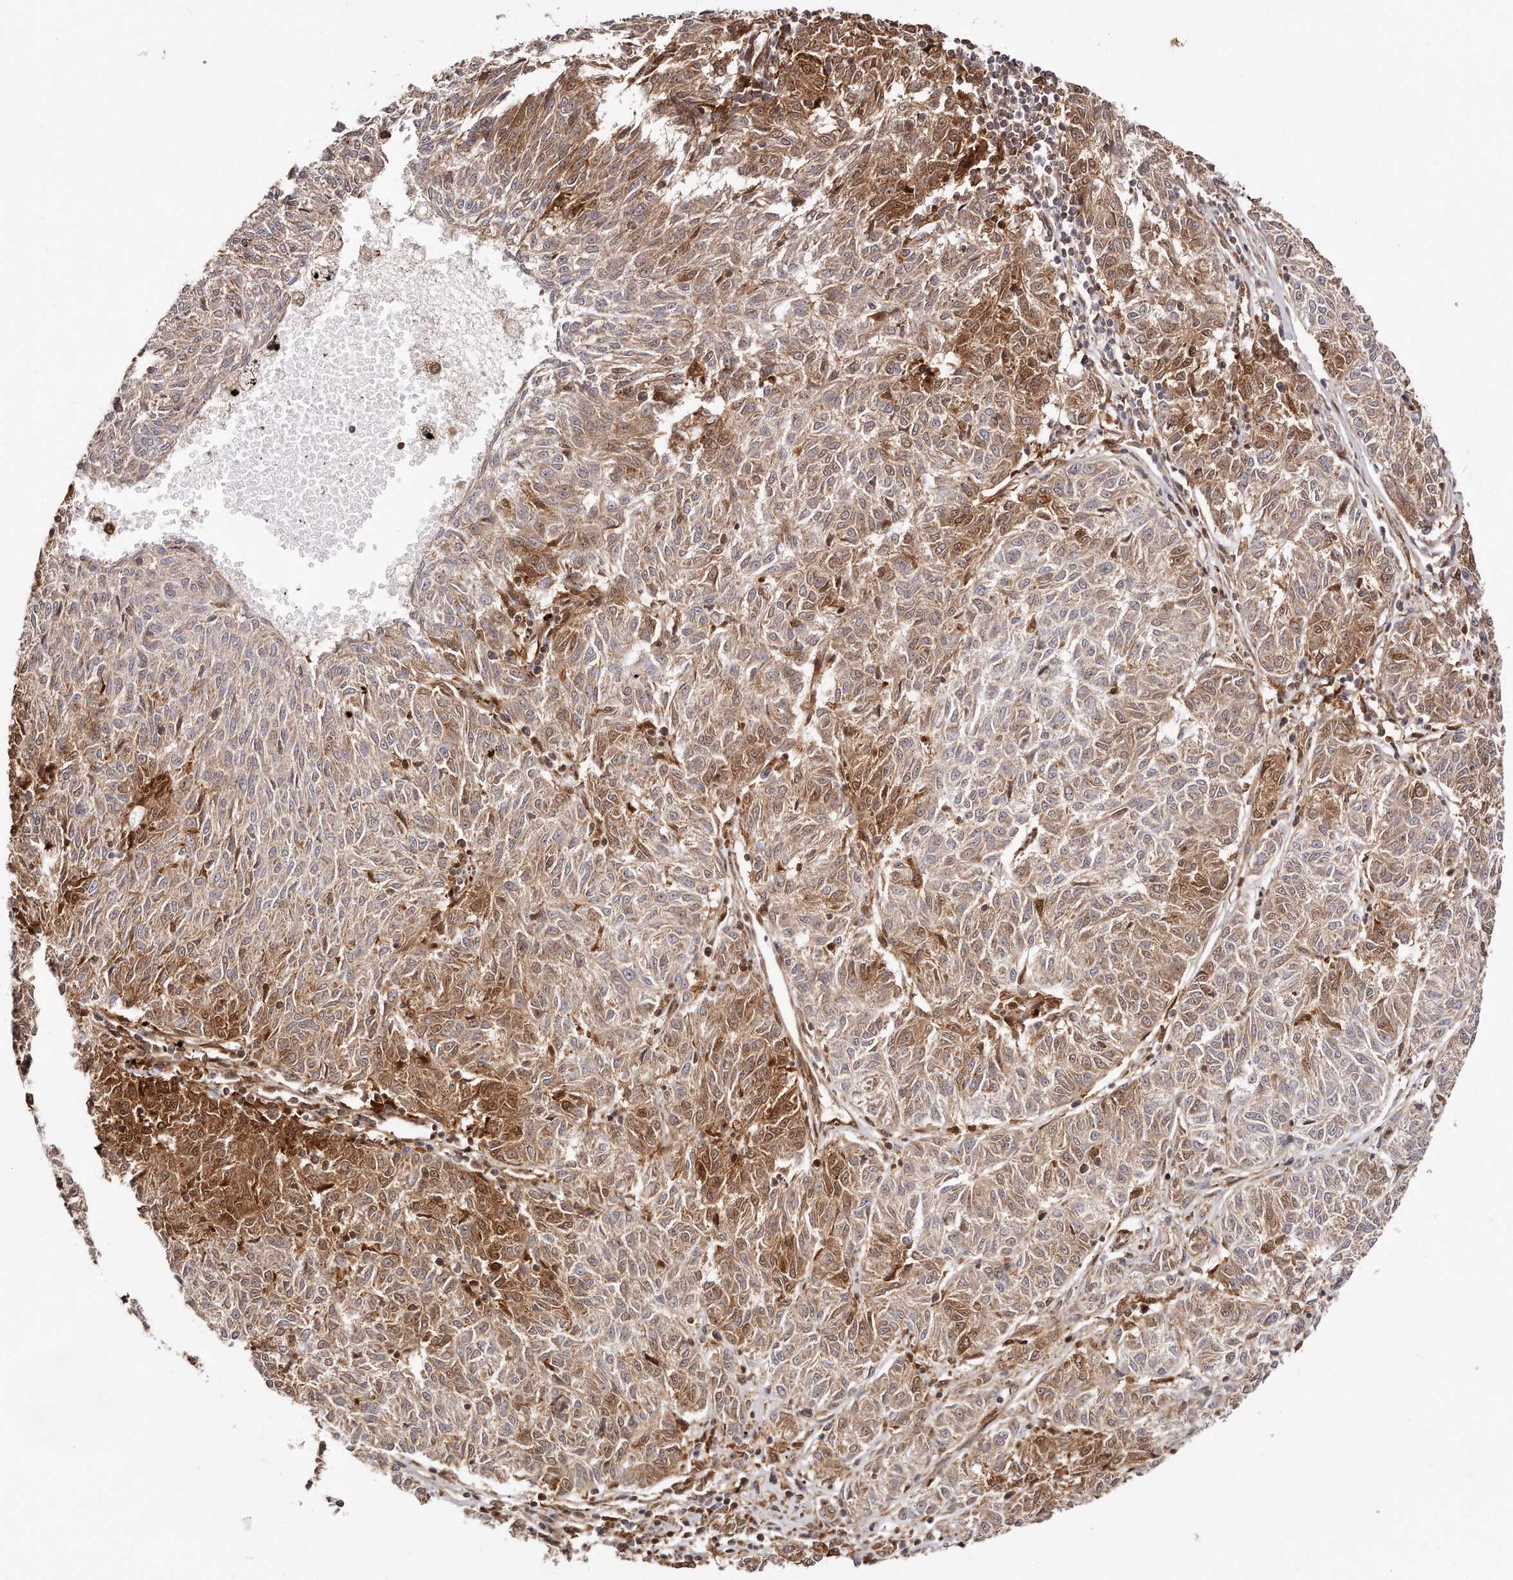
{"staining": {"intensity": "moderate", "quantity": "25%-75%", "location": "cytoplasmic/membranous"}, "tissue": "melanoma", "cell_type": "Tumor cells", "image_type": "cancer", "snomed": [{"axis": "morphology", "description": "Malignant melanoma, NOS"}, {"axis": "topography", "description": "Skin"}], "caption": "Immunohistochemistry (IHC) (DAB) staining of melanoma reveals moderate cytoplasmic/membranous protein positivity in approximately 25%-75% of tumor cells.", "gene": "GBP4", "patient": {"sex": "female", "age": 72}}